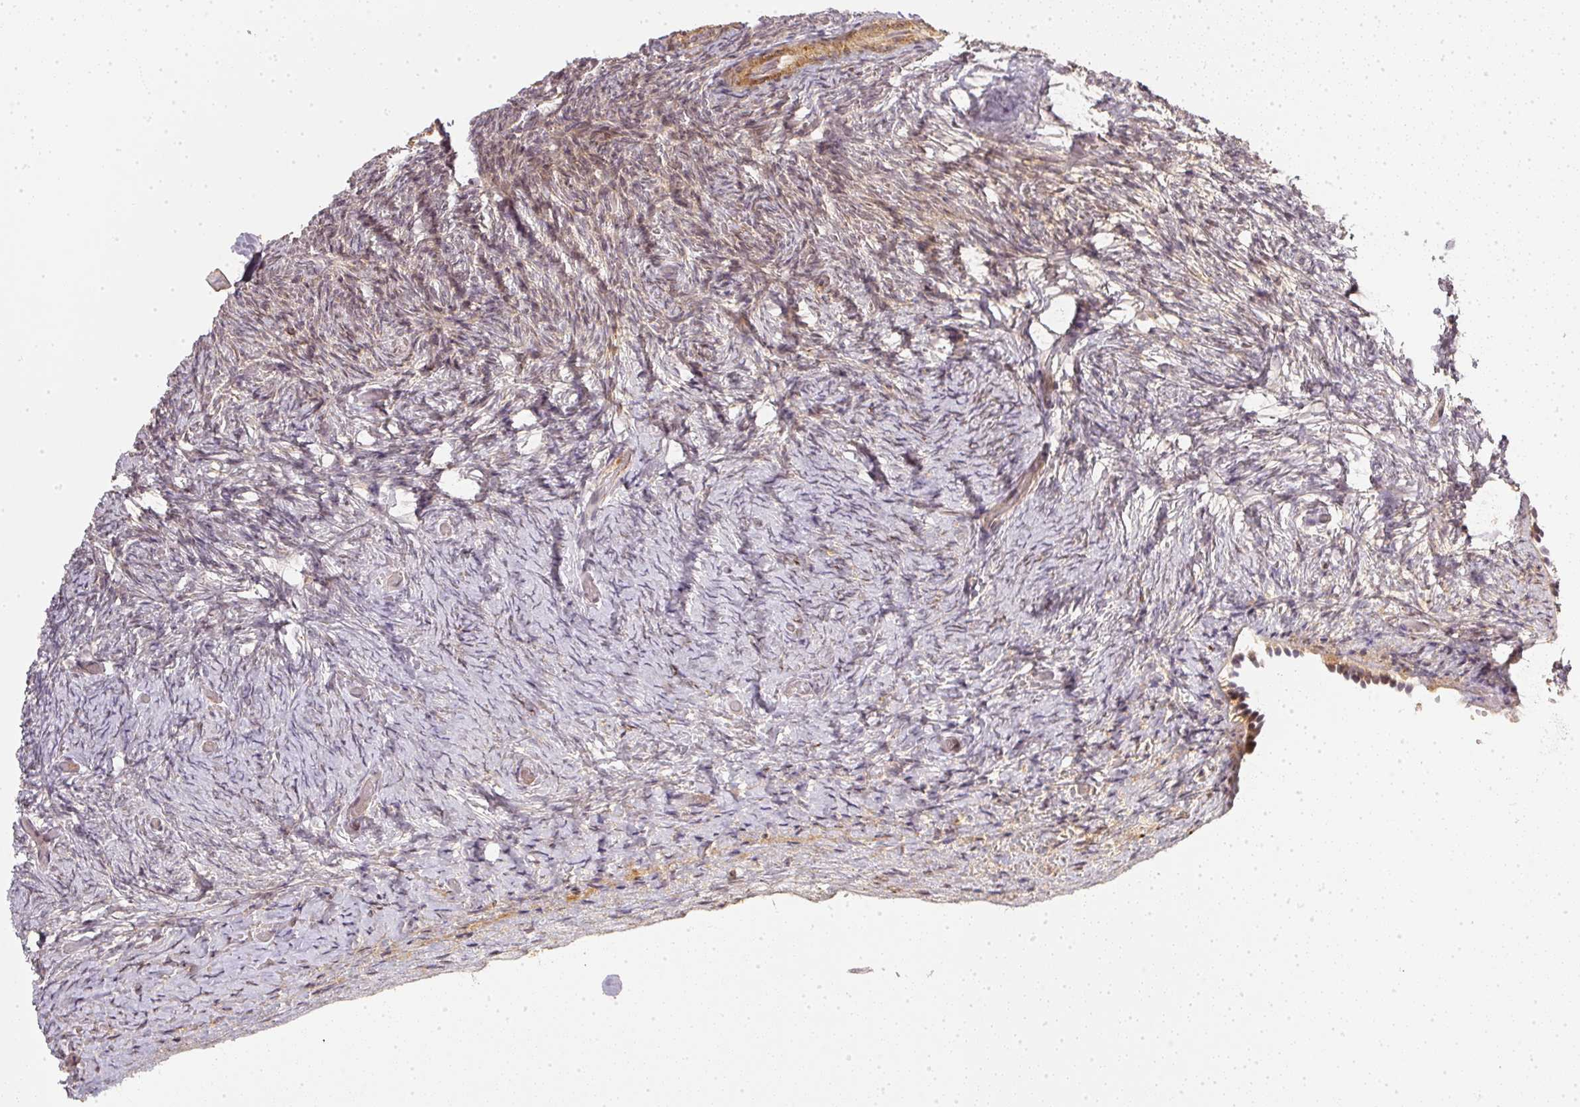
{"staining": {"intensity": "negative", "quantity": "none", "location": "none"}, "tissue": "ovary", "cell_type": "Ovarian stroma cells", "image_type": "normal", "snomed": [{"axis": "morphology", "description": "Normal tissue, NOS"}, {"axis": "topography", "description": "Ovary"}], "caption": "Human ovary stained for a protein using IHC displays no staining in ovarian stroma cells.", "gene": "SERPINE1", "patient": {"sex": "female", "age": 34}}